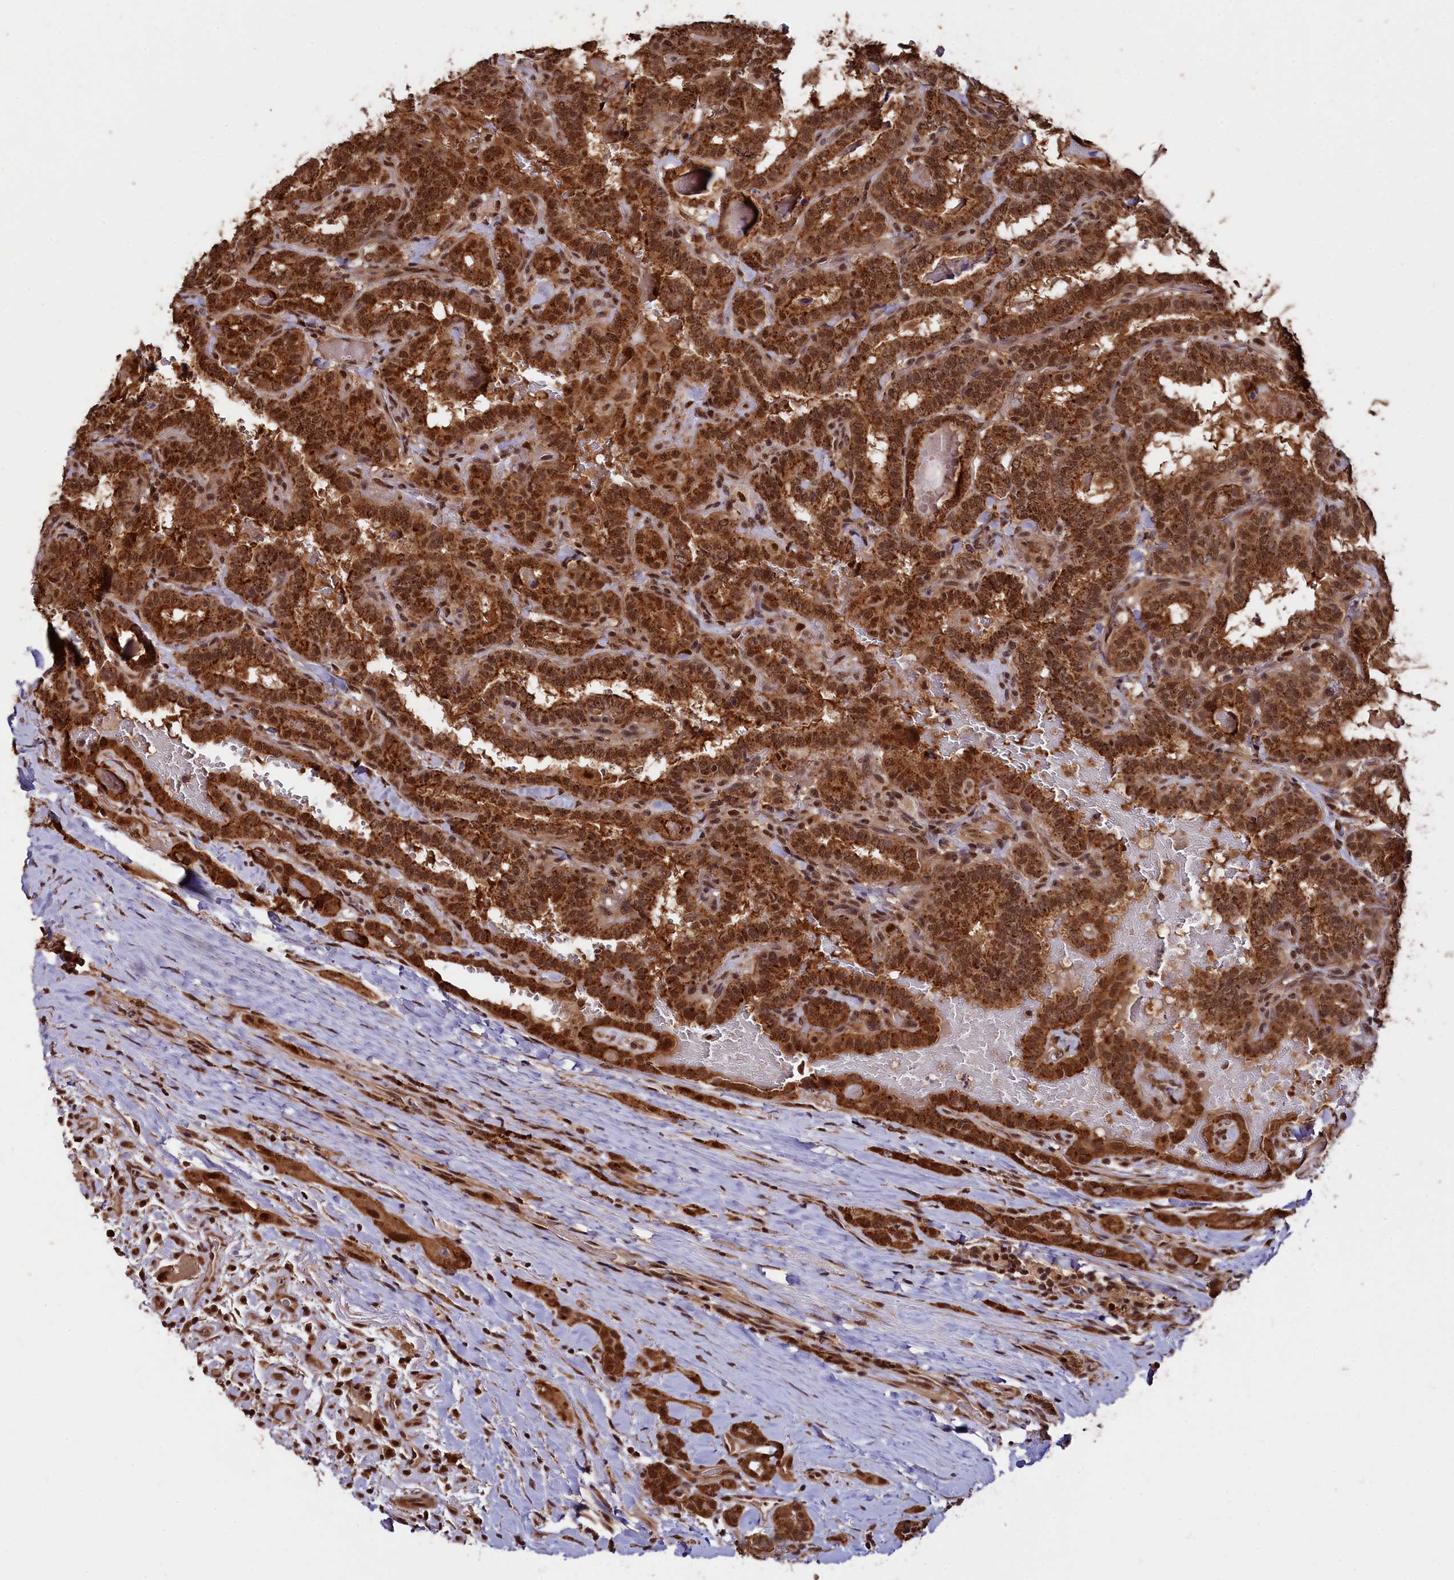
{"staining": {"intensity": "strong", "quantity": ">75%", "location": "cytoplasmic/membranous,nuclear"}, "tissue": "thyroid cancer", "cell_type": "Tumor cells", "image_type": "cancer", "snomed": [{"axis": "morphology", "description": "Papillary adenocarcinoma, NOS"}, {"axis": "topography", "description": "Thyroid gland"}], "caption": "Approximately >75% of tumor cells in human papillary adenocarcinoma (thyroid) reveal strong cytoplasmic/membranous and nuclear protein positivity as visualized by brown immunohistochemical staining.", "gene": "ADRM1", "patient": {"sex": "female", "age": 72}}